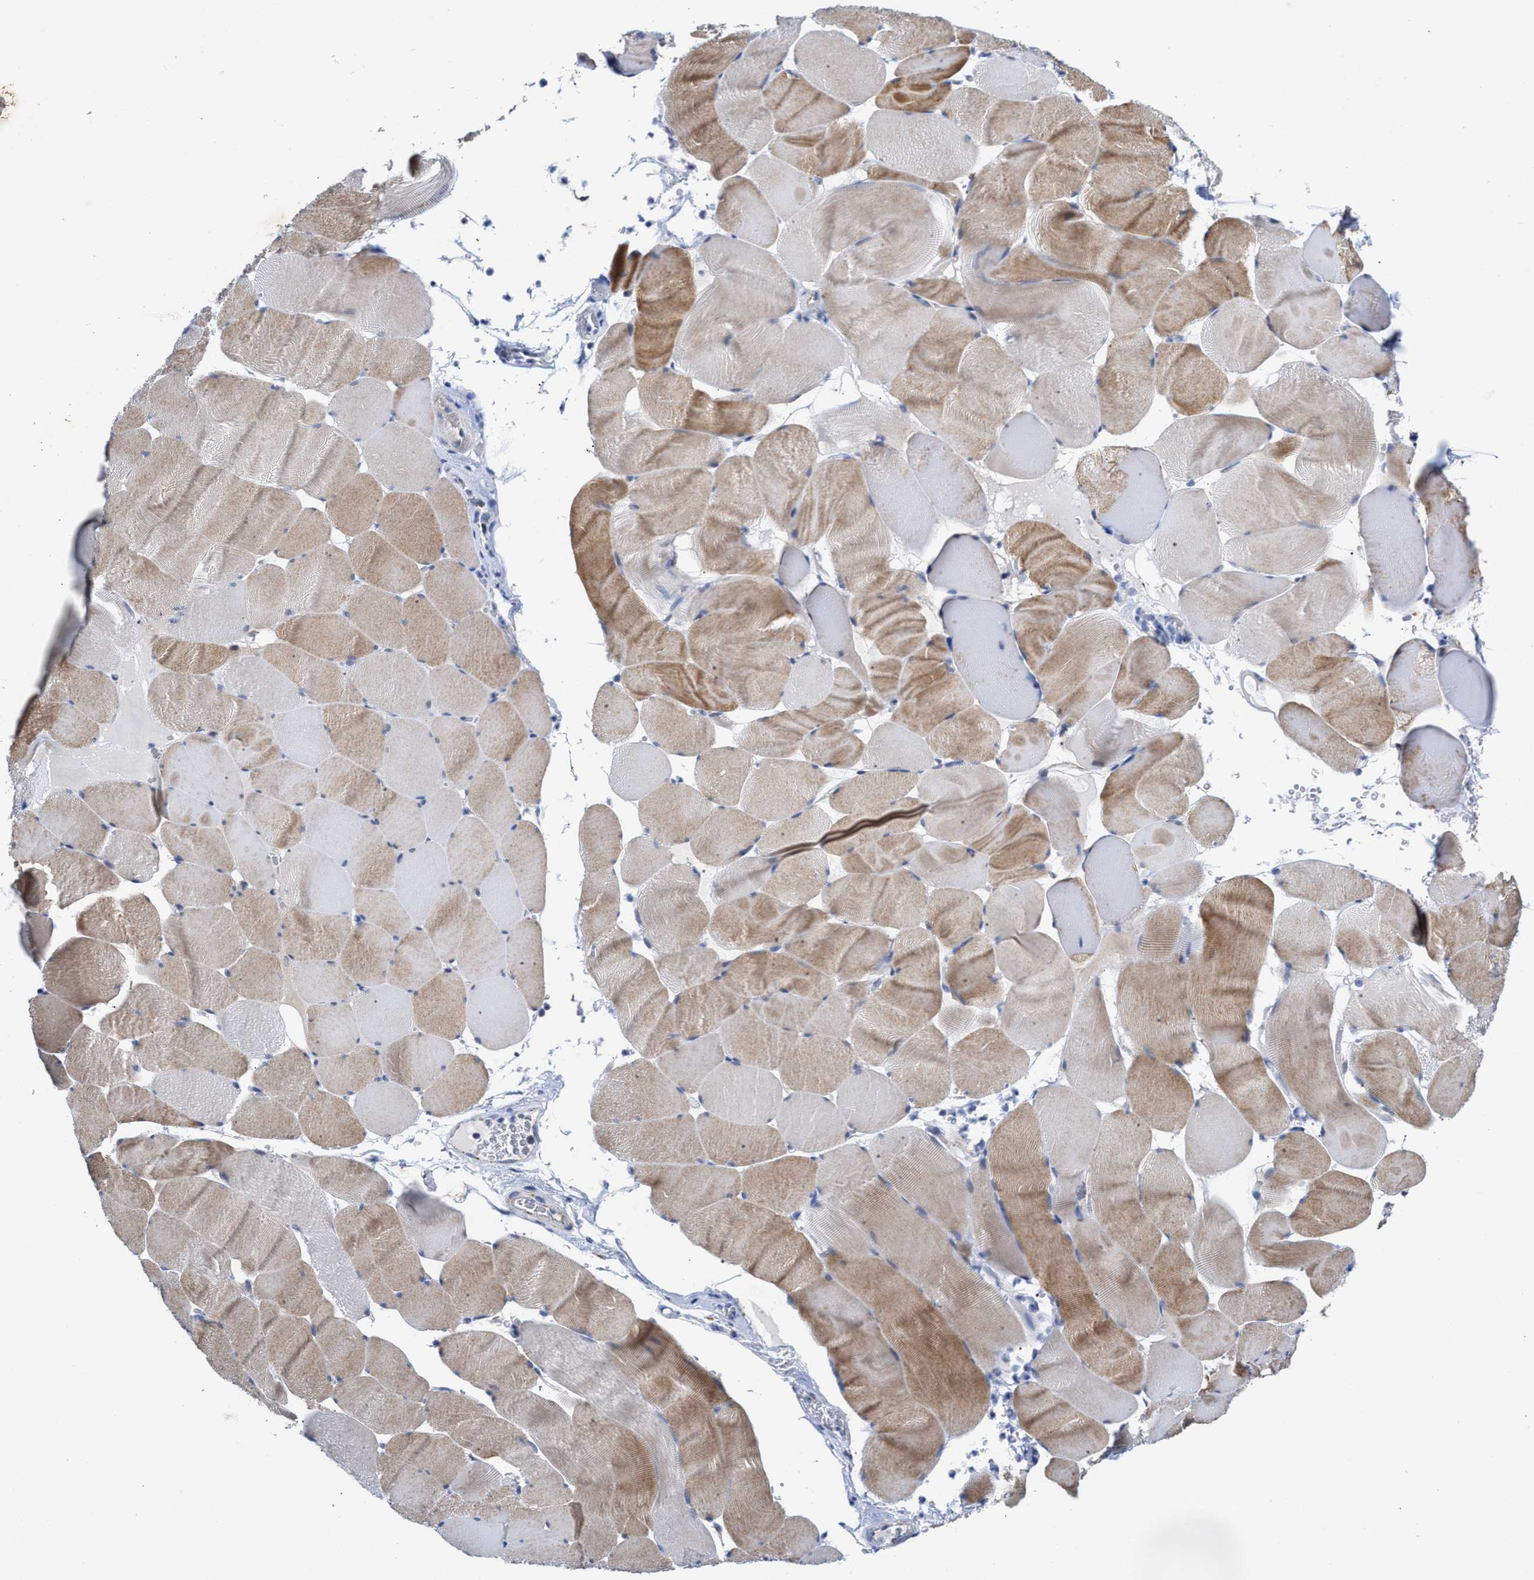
{"staining": {"intensity": "weak", "quantity": "25%-75%", "location": "cytoplasmic/membranous"}, "tissue": "skeletal muscle", "cell_type": "Myocytes", "image_type": "normal", "snomed": [{"axis": "morphology", "description": "Normal tissue, NOS"}, {"axis": "topography", "description": "Skeletal muscle"}], "caption": "Myocytes demonstrate weak cytoplasmic/membranous expression in about 25%-75% of cells in unremarkable skeletal muscle. The protein is stained brown, and the nuclei are stained in blue (DAB IHC with brightfield microscopy, high magnification).", "gene": "JAG1", "patient": {"sex": "male", "age": 62}}